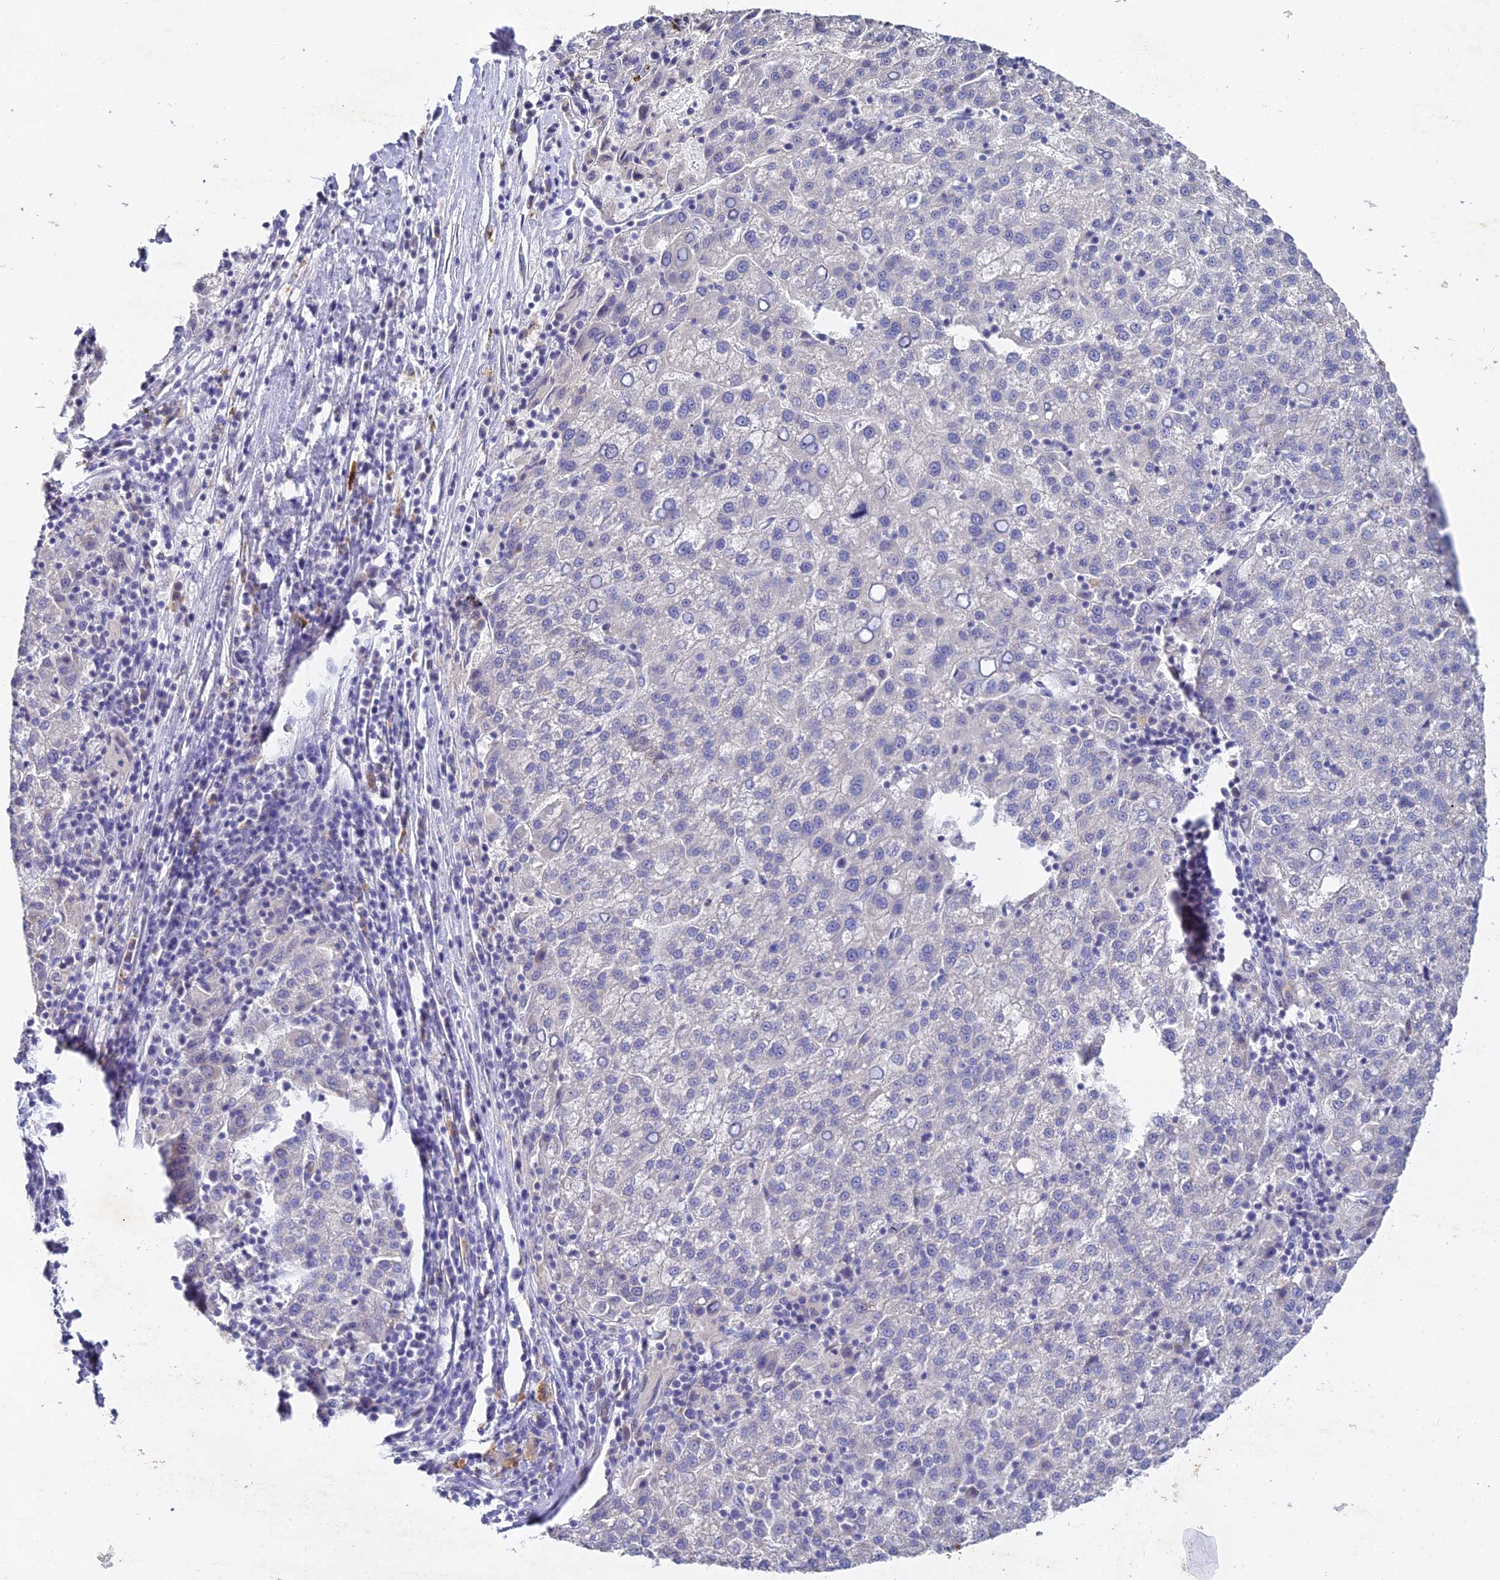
{"staining": {"intensity": "negative", "quantity": "none", "location": "none"}, "tissue": "liver cancer", "cell_type": "Tumor cells", "image_type": "cancer", "snomed": [{"axis": "morphology", "description": "Carcinoma, Hepatocellular, NOS"}, {"axis": "topography", "description": "Liver"}], "caption": "Immunohistochemical staining of human liver hepatocellular carcinoma shows no significant expression in tumor cells.", "gene": "DONSON", "patient": {"sex": "female", "age": 58}}